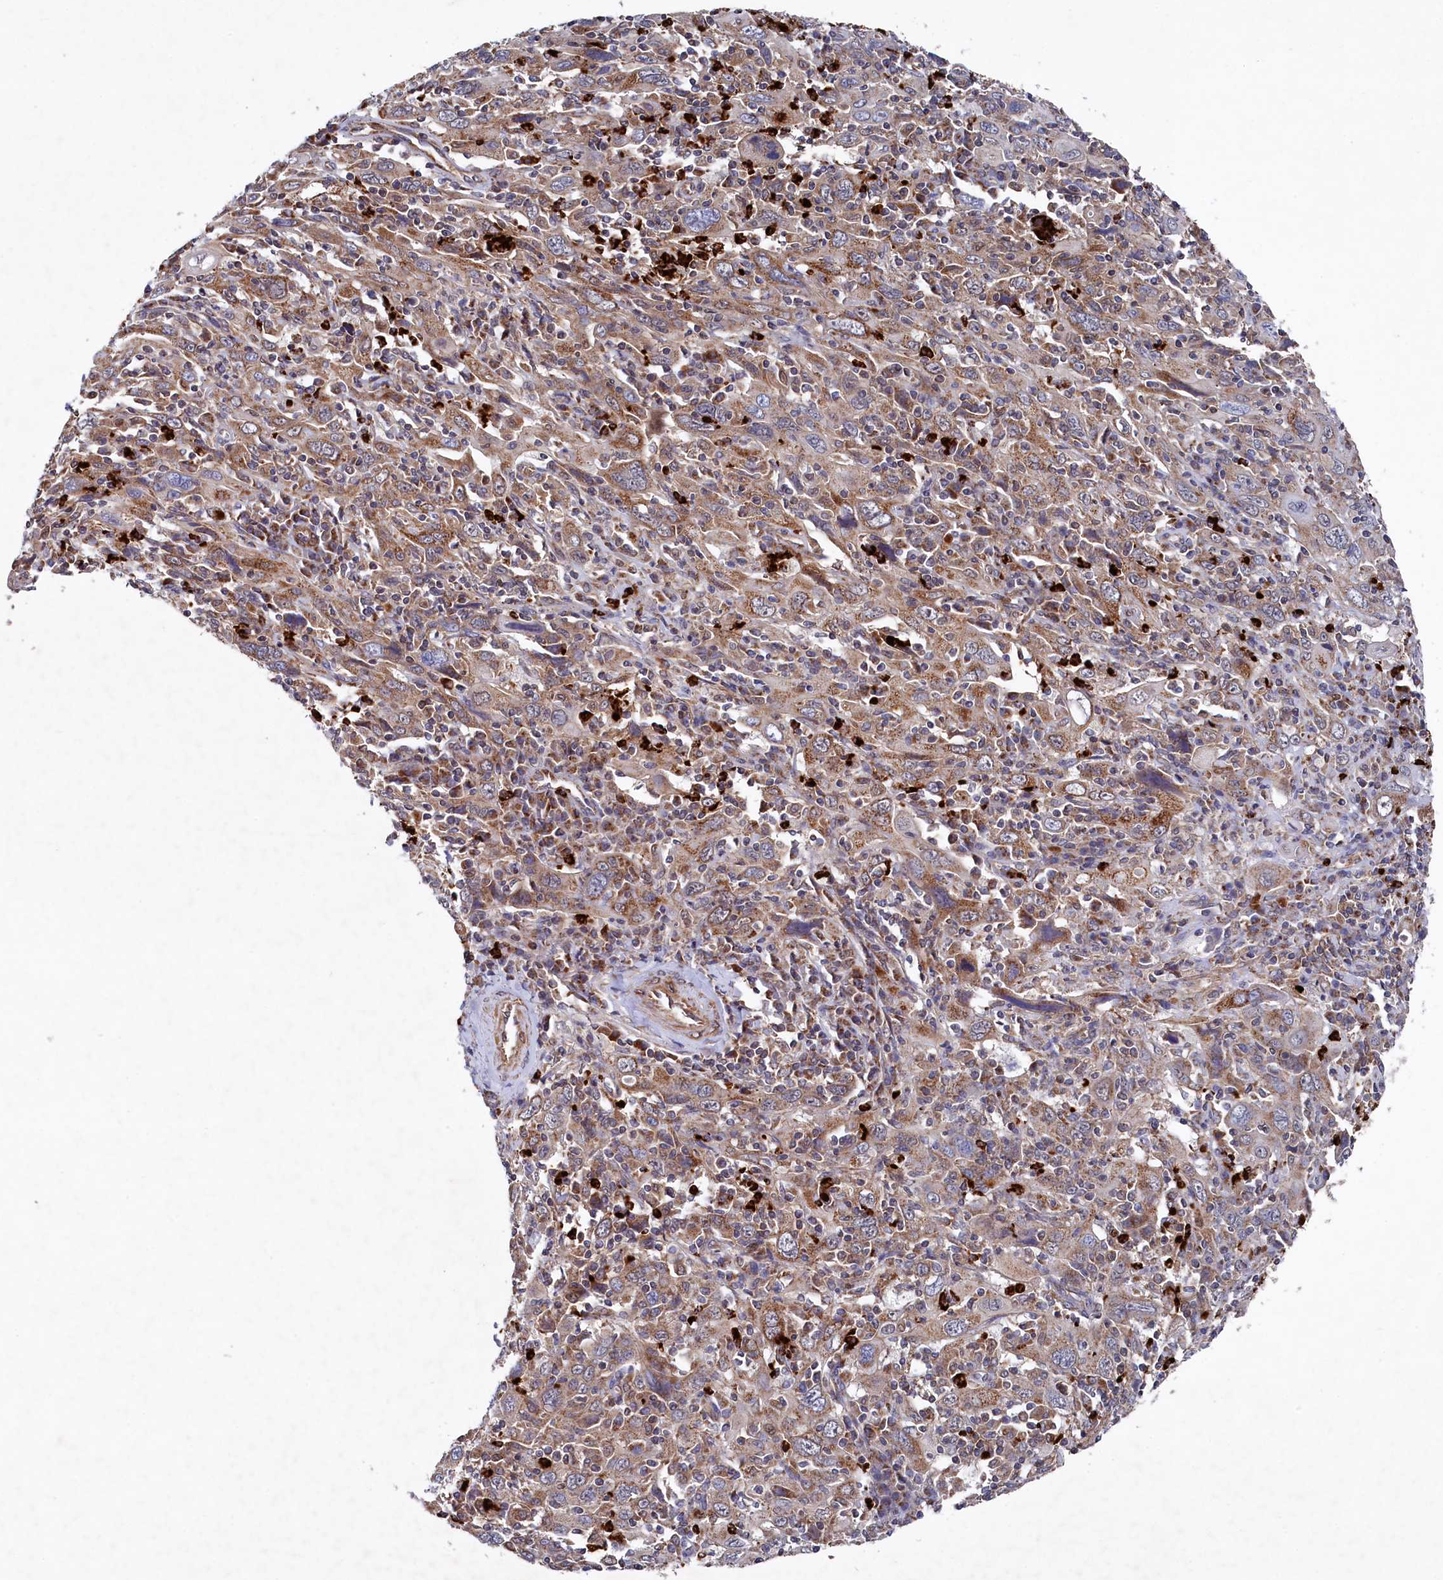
{"staining": {"intensity": "moderate", "quantity": ">75%", "location": "cytoplasmic/membranous"}, "tissue": "cervical cancer", "cell_type": "Tumor cells", "image_type": "cancer", "snomed": [{"axis": "morphology", "description": "Squamous cell carcinoma, NOS"}, {"axis": "topography", "description": "Cervix"}], "caption": "Cervical cancer (squamous cell carcinoma) stained with DAB IHC displays medium levels of moderate cytoplasmic/membranous positivity in about >75% of tumor cells. The protein is stained brown, and the nuclei are stained in blue (DAB (3,3'-diaminobenzidine) IHC with brightfield microscopy, high magnification).", "gene": "CHCHD1", "patient": {"sex": "female", "age": 46}}